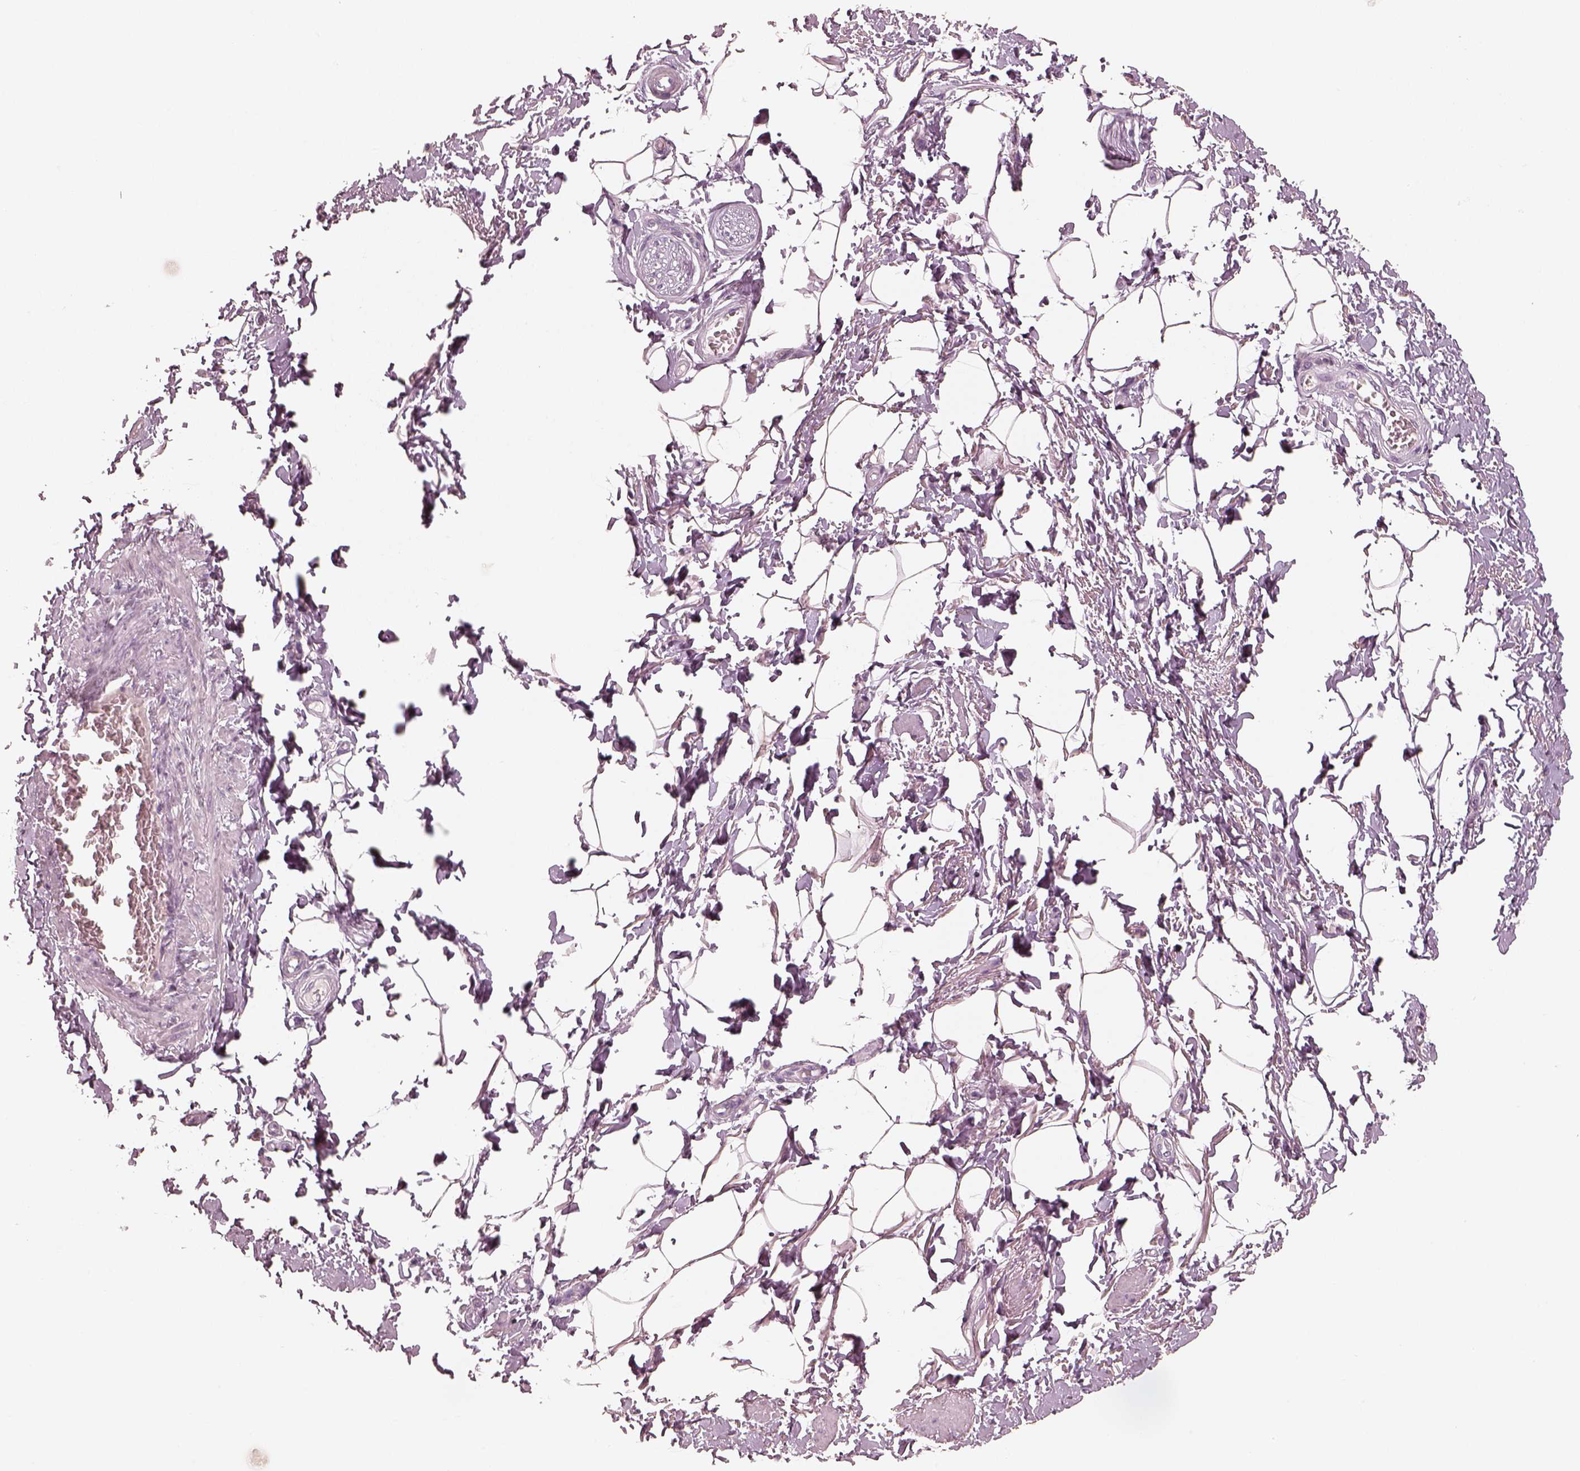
{"staining": {"intensity": "negative", "quantity": "none", "location": "none"}, "tissue": "adipose tissue", "cell_type": "Adipocytes", "image_type": "normal", "snomed": [{"axis": "morphology", "description": "Normal tissue, NOS"}, {"axis": "topography", "description": "Peripheral nerve tissue"}], "caption": "DAB immunohistochemical staining of normal adipose tissue shows no significant staining in adipocytes.", "gene": "EGR4", "patient": {"sex": "male", "age": 51}}